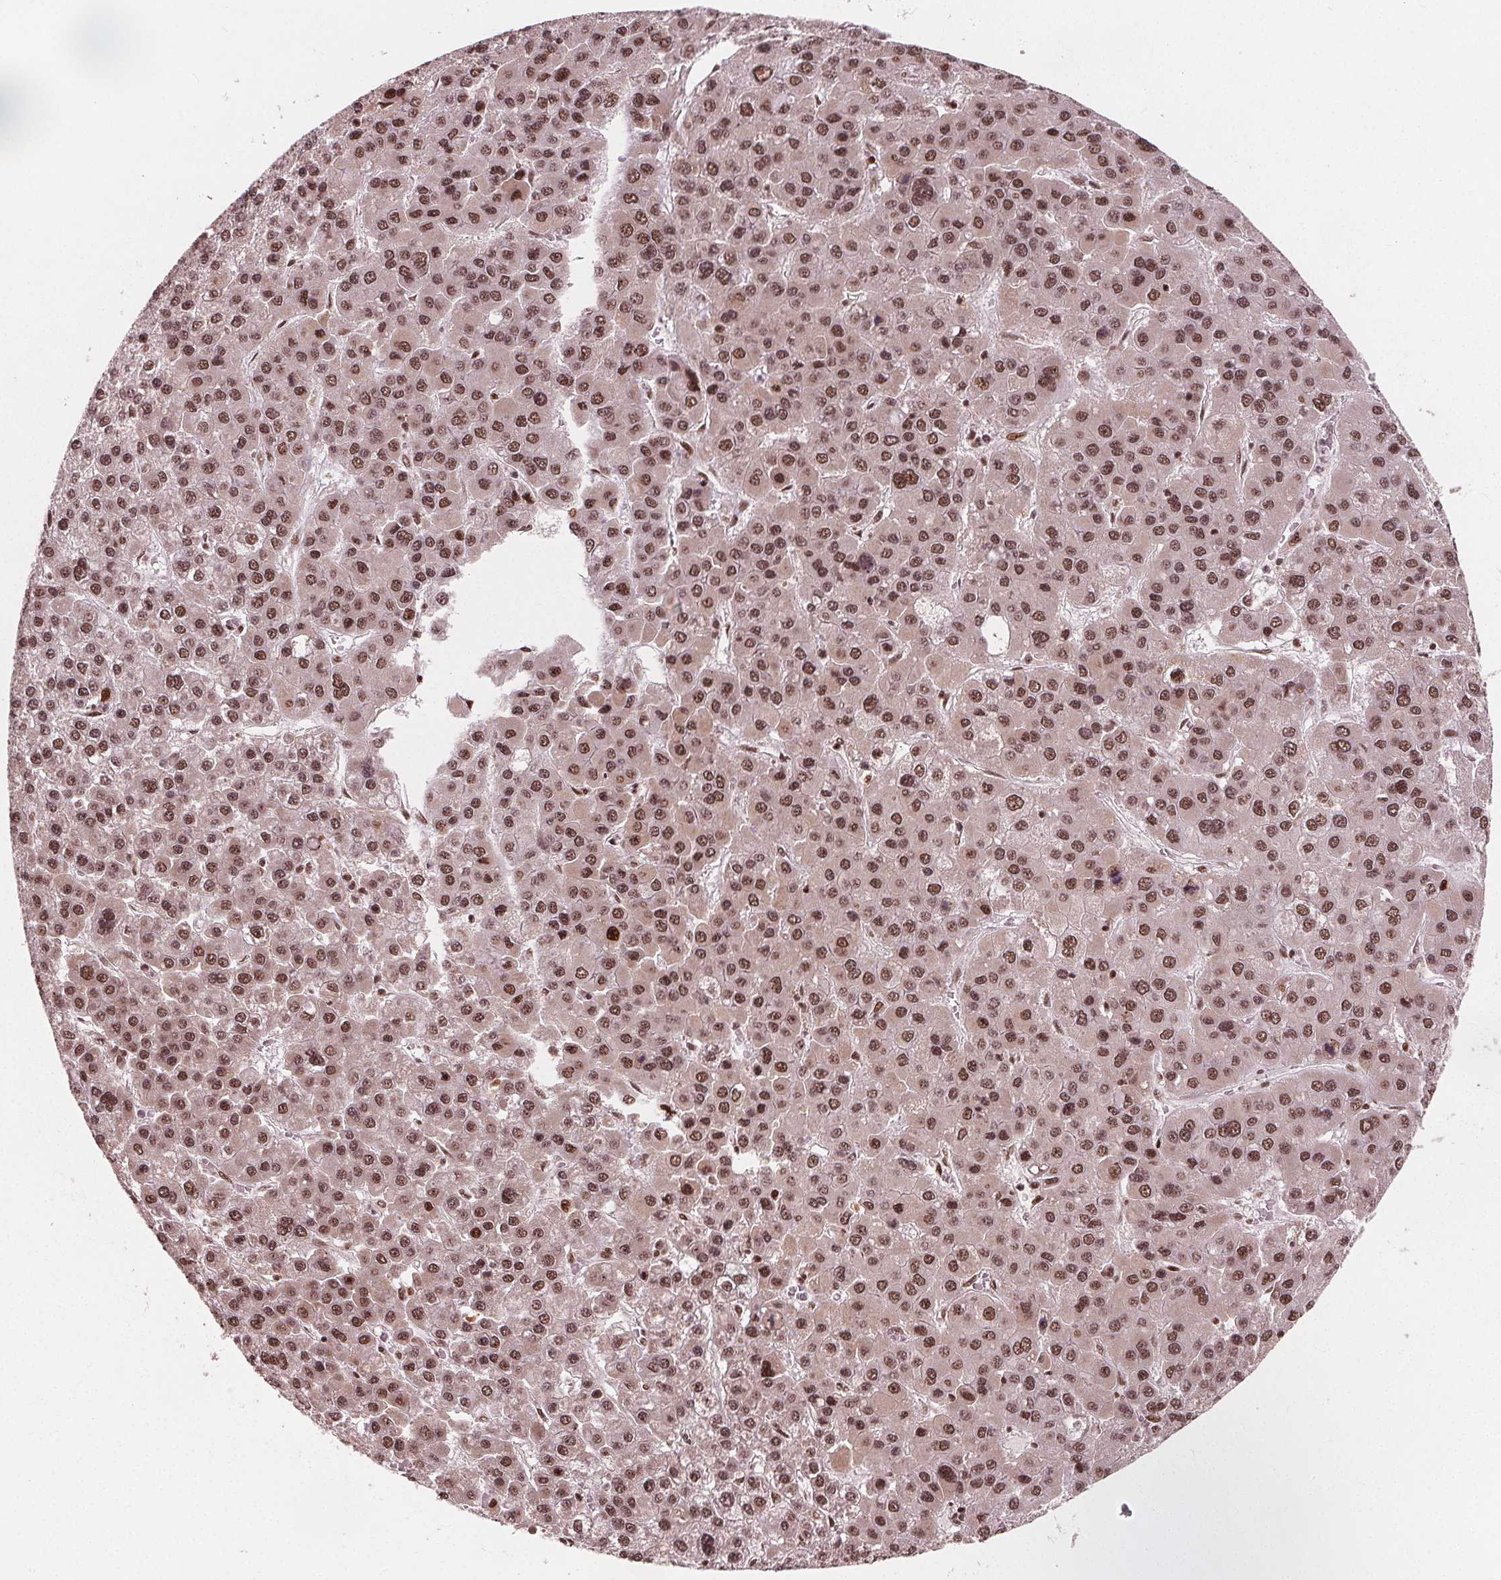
{"staining": {"intensity": "strong", "quantity": ">75%", "location": "nuclear"}, "tissue": "liver cancer", "cell_type": "Tumor cells", "image_type": "cancer", "snomed": [{"axis": "morphology", "description": "Carcinoma, Hepatocellular, NOS"}, {"axis": "topography", "description": "Liver"}], "caption": "The micrograph demonstrates a brown stain indicating the presence of a protein in the nuclear of tumor cells in liver cancer (hepatocellular carcinoma).", "gene": "SNRNP35", "patient": {"sex": "female", "age": 41}}